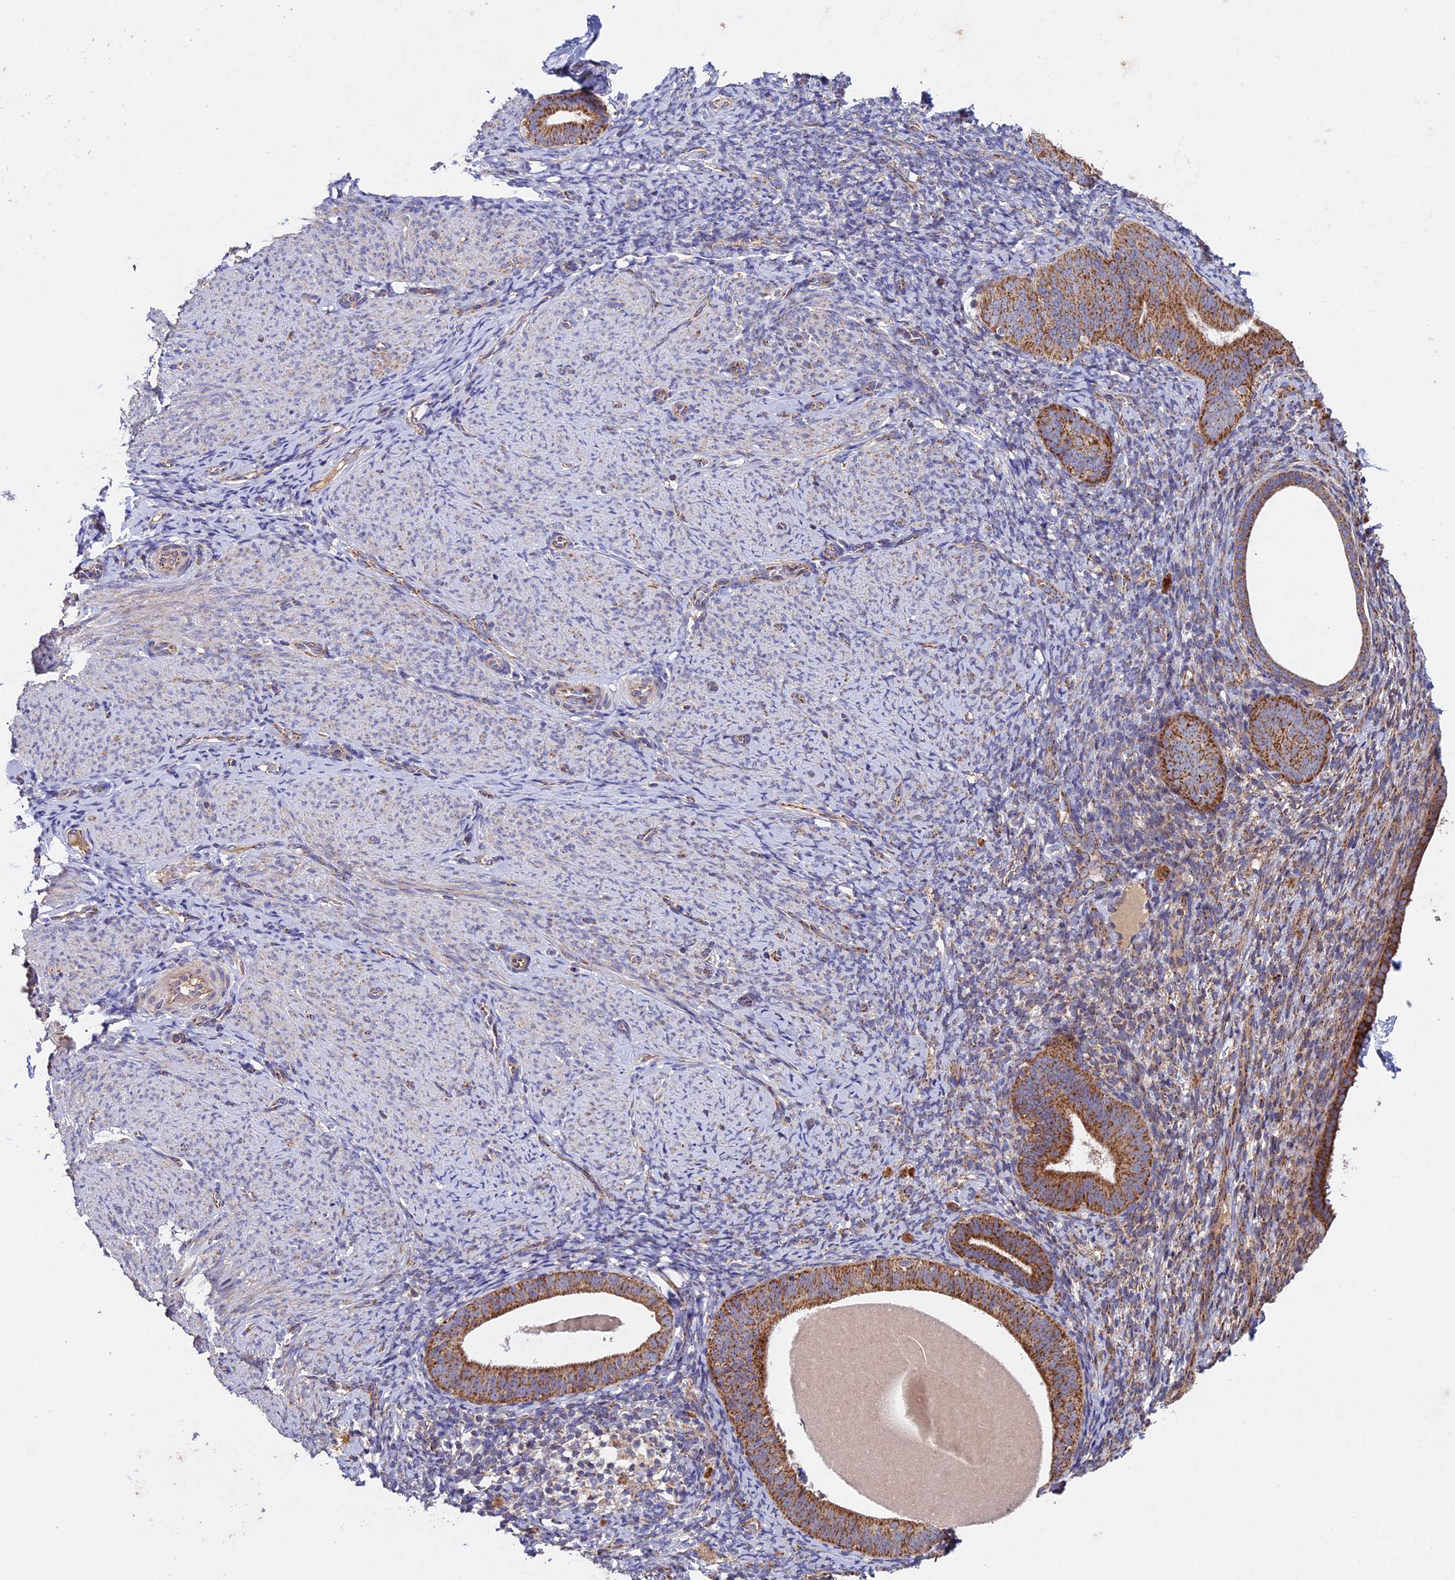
{"staining": {"intensity": "weak", "quantity": "<25%", "location": "cytoplasmic/membranous"}, "tissue": "endometrium", "cell_type": "Cells in endometrial stroma", "image_type": "normal", "snomed": [{"axis": "morphology", "description": "Normal tissue, NOS"}, {"axis": "topography", "description": "Endometrium"}], "caption": "Micrograph shows no protein positivity in cells in endometrial stroma of benign endometrium. The staining is performed using DAB (3,3'-diaminobenzidine) brown chromogen with nuclei counter-stained in using hematoxylin.", "gene": "RNF17", "patient": {"sex": "female", "age": 65}}